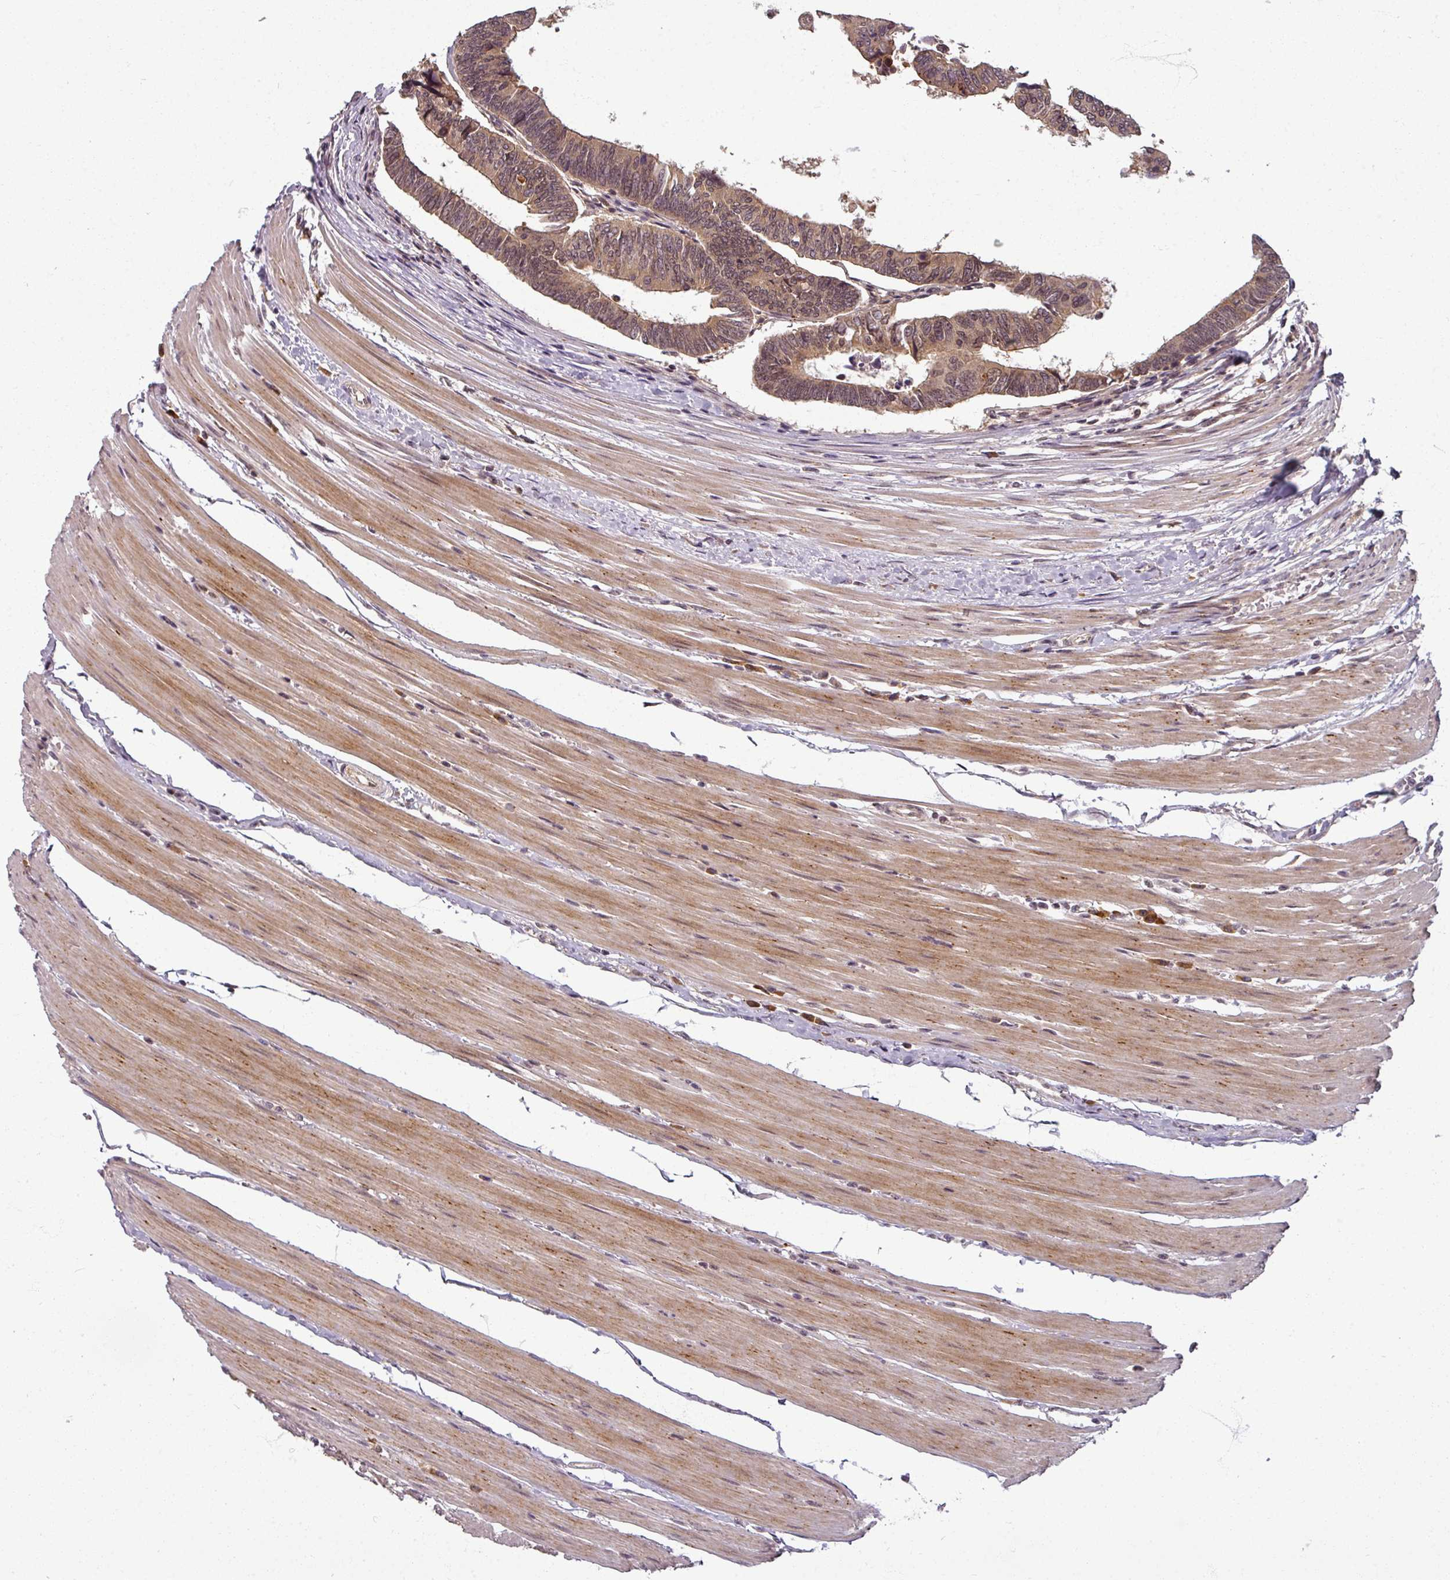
{"staining": {"intensity": "weak", "quantity": "25%-75%", "location": "cytoplasmic/membranous,nuclear"}, "tissue": "colorectal cancer", "cell_type": "Tumor cells", "image_type": "cancer", "snomed": [{"axis": "morphology", "description": "Adenocarcinoma, NOS"}, {"axis": "topography", "description": "Rectum"}], "caption": "Brown immunohistochemical staining in colorectal cancer reveals weak cytoplasmic/membranous and nuclear positivity in about 25%-75% of tumor cells.", "gene": "POLR2G", "patient": {"sex": "female", "age": 65}}